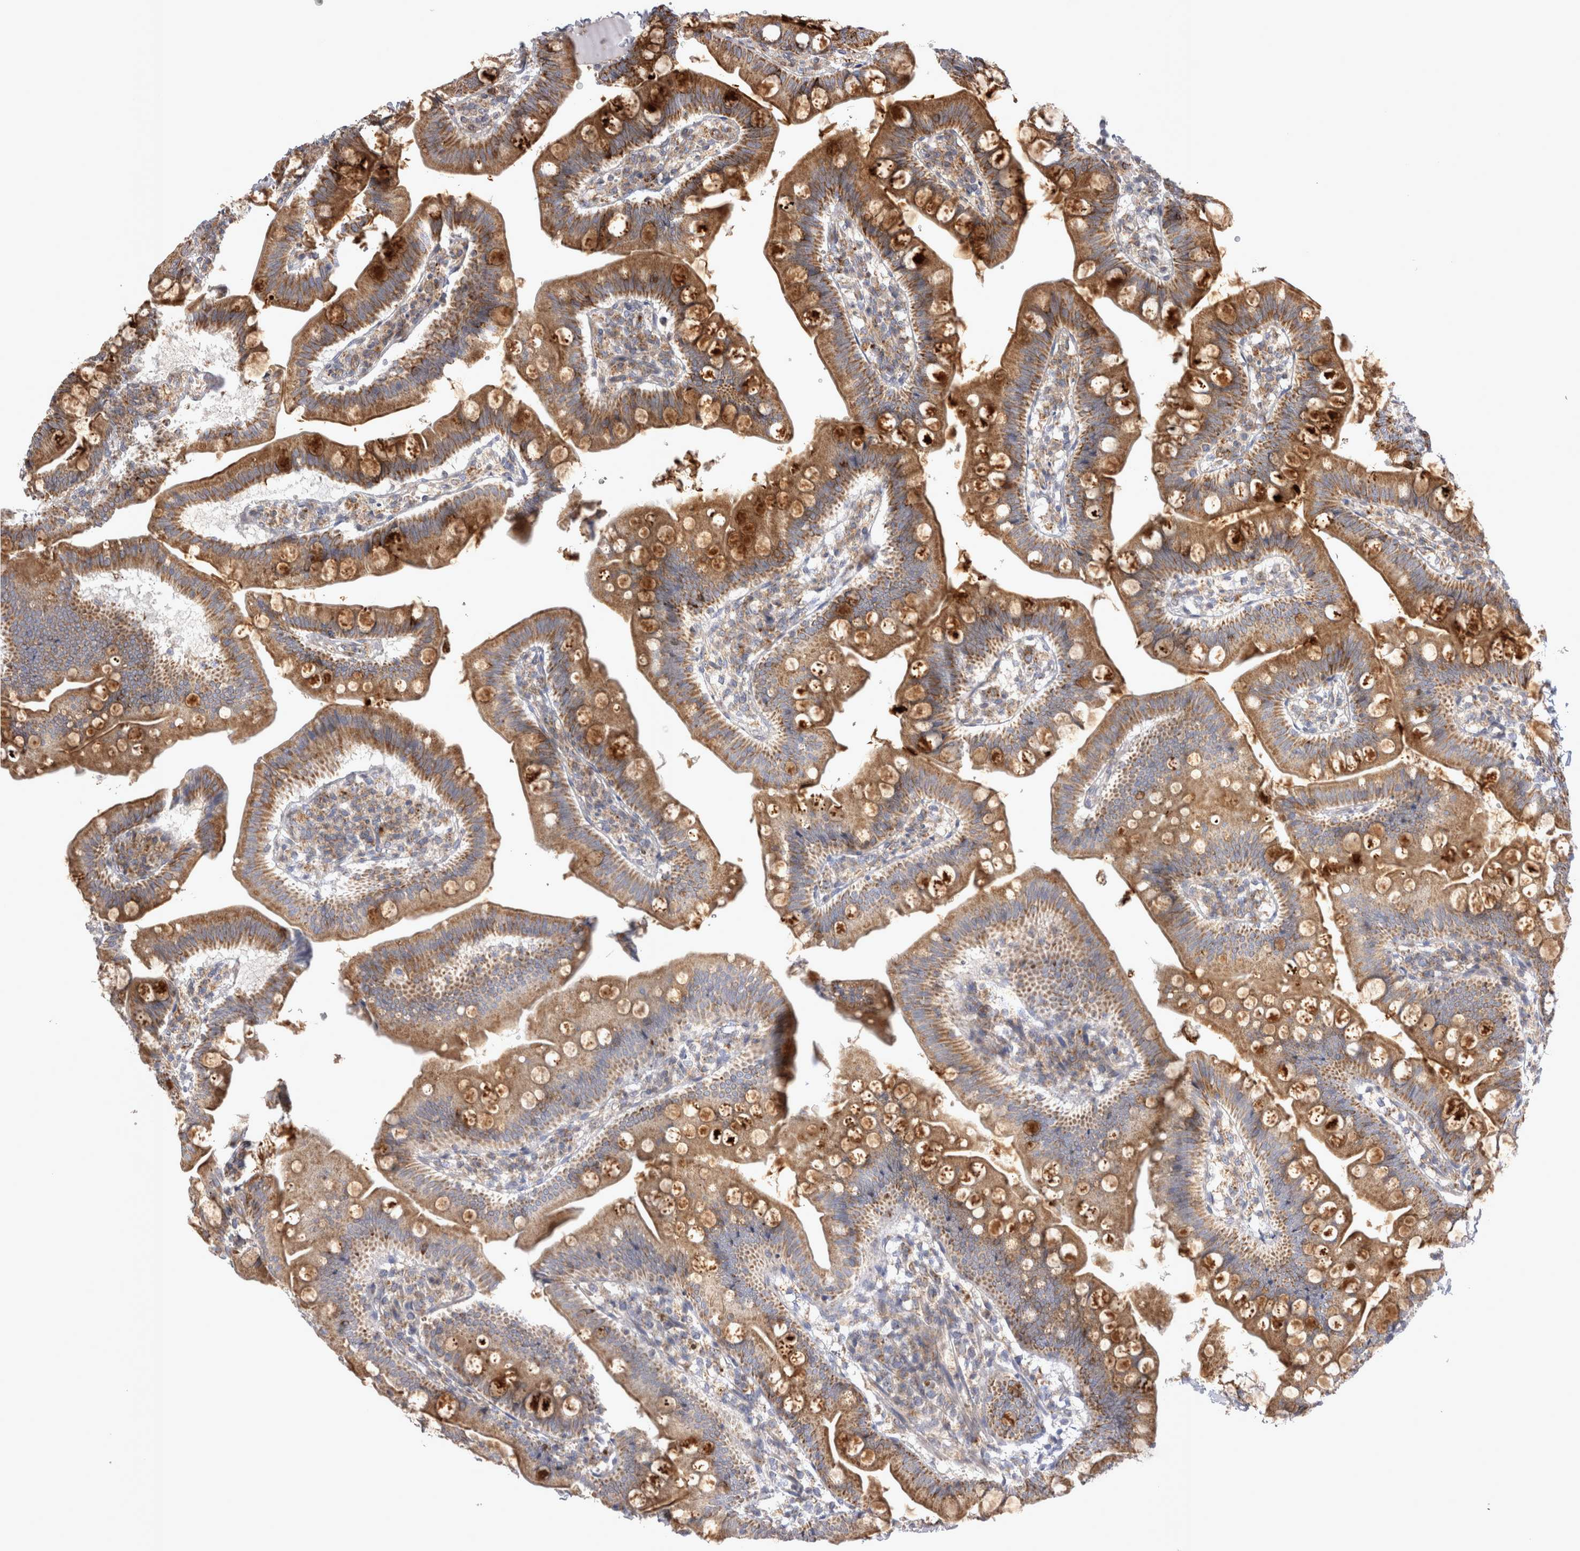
{"staining": {"intensity": "moderate", "quantity": ">75%", "location": "cytoplasmic/membranous"}, "tissue": "small intestine", "cell_type": "Glandular cells", "image_type": "normal", "snomed": [{"axis": "morphology", "description": "Normal tissue, NOS"}, {"axis": "topography", "description": "Small intestine"}], "caption": "The micrograph exhibits immunohistochemical staining of unremarkable small intestine. There is moderate cytoplasmic/membranous expression is appreciated in about >75% of glandular cells.", "gene": "TSPOAP1", "patient": {"sex": "male", "age": 7}}